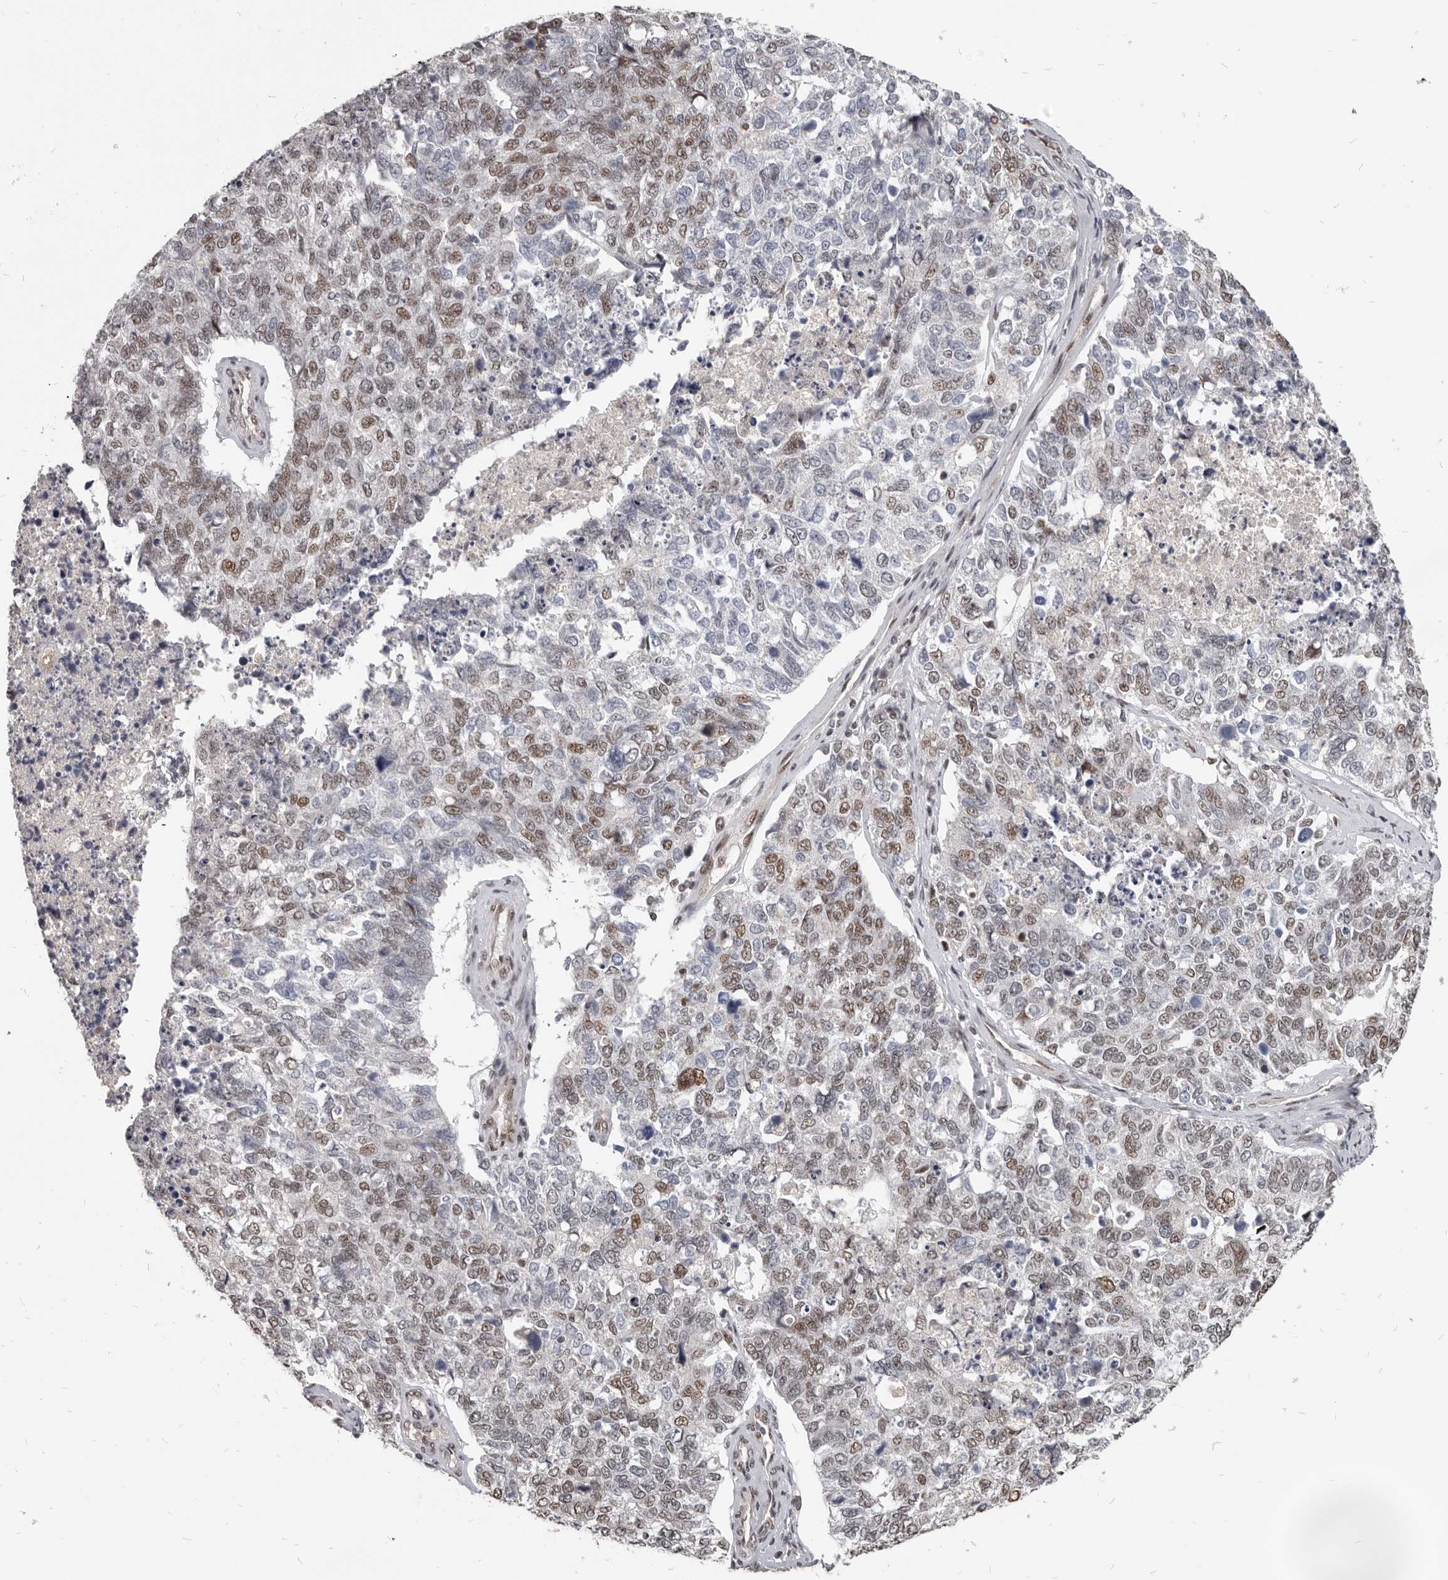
{"staining": {"intensity": "moderate", "quantity": "25%-75%", "location": "nuclear"}, "tissue": "cervical cancer", "cell_type": "Tumor cells", "image_type": "cancer", "snomed": [{"axis": "morphology", "description": "Squamous cell carcinoma, NOS"}, {"axis": "topography", "description": "Cervix"}], "caption": "Squamous cell carcinoma (cervical) was stained to show a protein in brown. There is medium levels of moderate nuclear positivity in approximately 25%-75% of tumor cells. Nuclei are stained in blue.", "gene": "ATF5", "patient": {"sex": "female", "age": 63}}